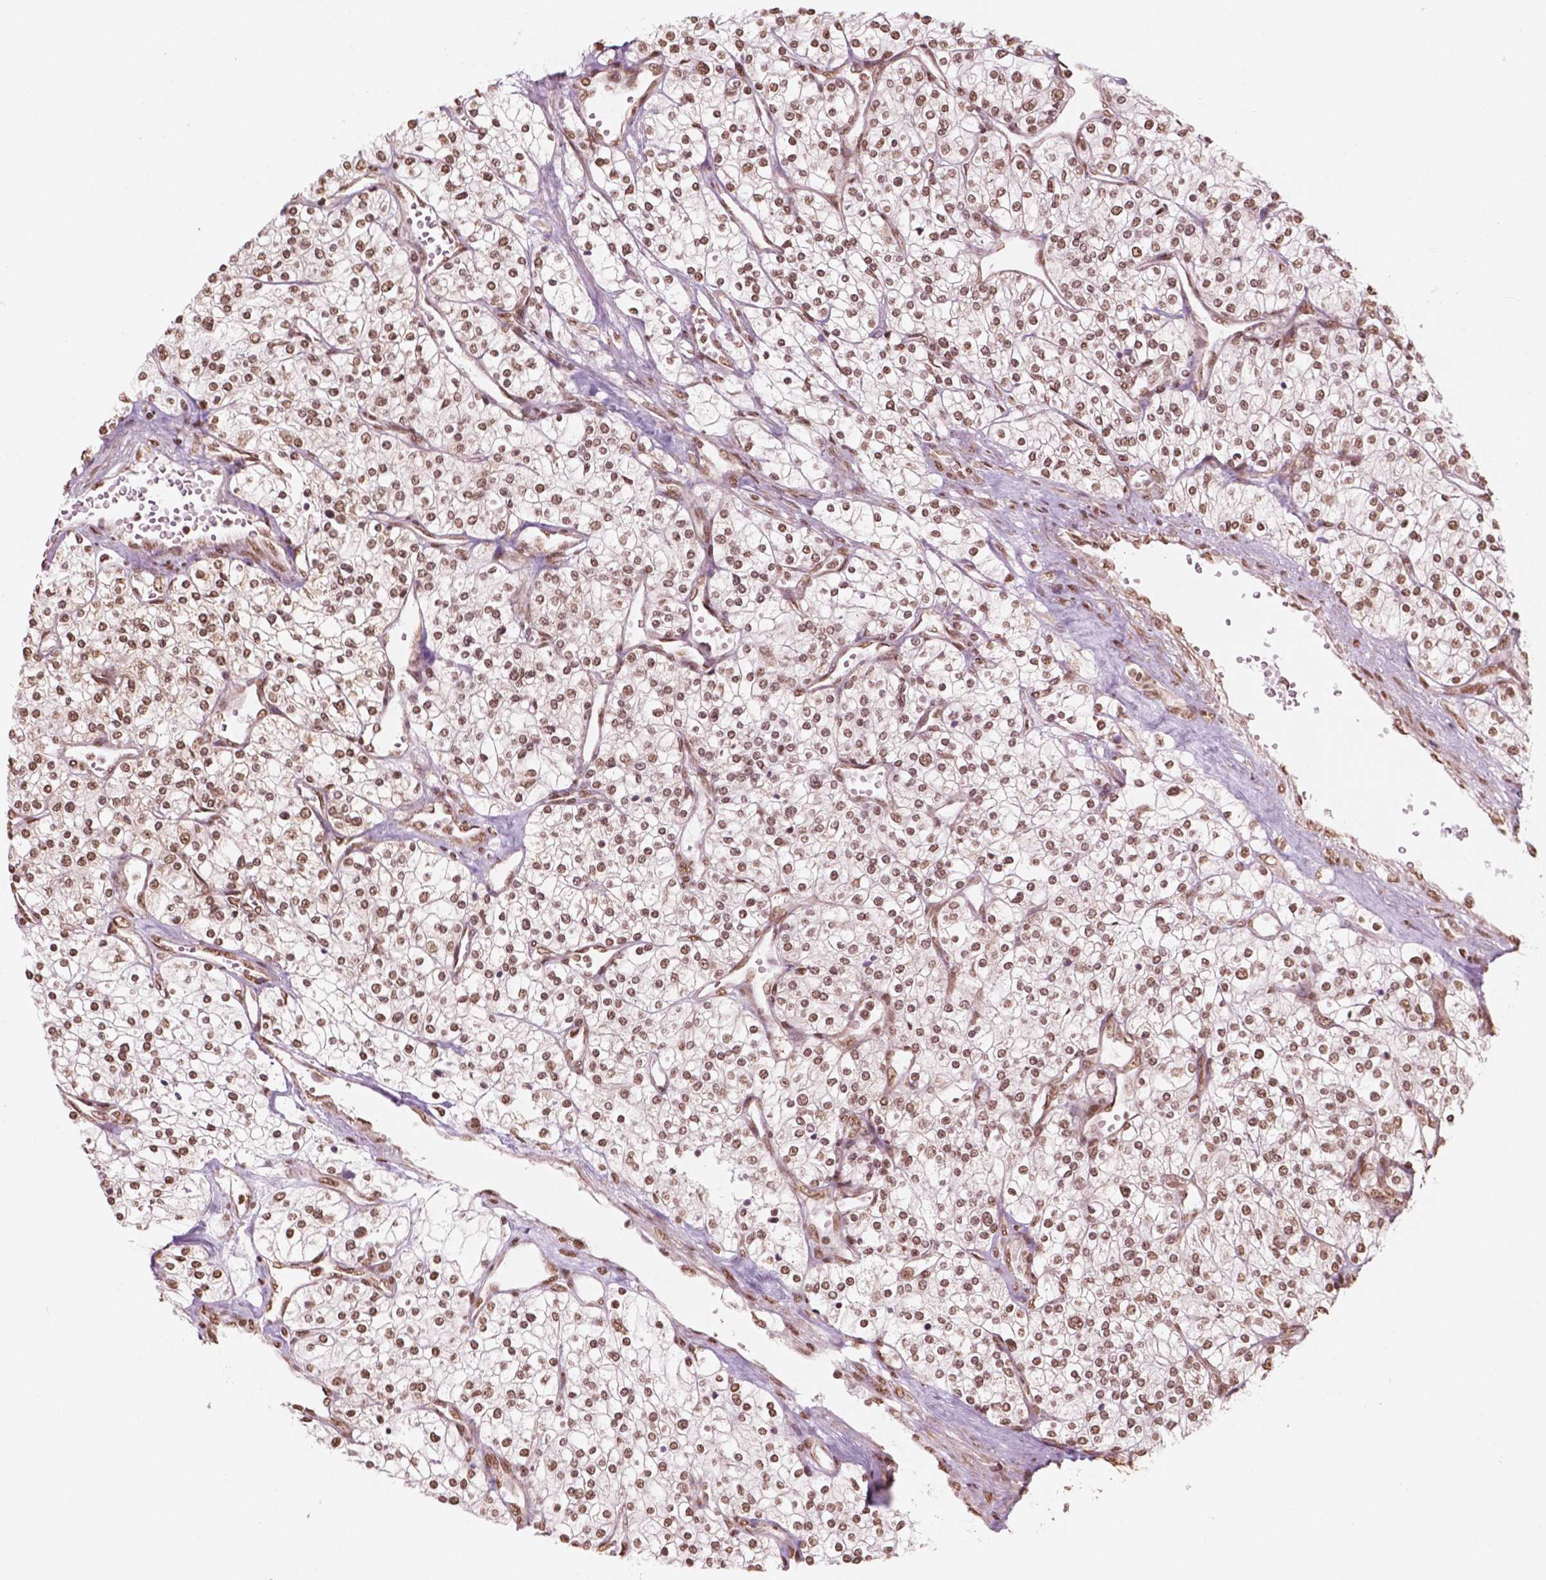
{"staining": {"intensity": "moderate", "quantity": ">75%", "location": "nuclear"}, "tissue": "renal cancer", "cell_type": "Tumor cells", "image_type": "cancer", "snomed": [{"axis": "morphology", "description": "Adenocarcinoma, NOS"}, {"axis": "topography", "description": "Kidney"}], "caption": "Renal adenocarcinoma stained with a brown dye demonstrates moderate nuclear positive staining in about >75% of tumor cells.", "gene": "GTF3C5", "patient": {"sex": "male", "age": 80}}